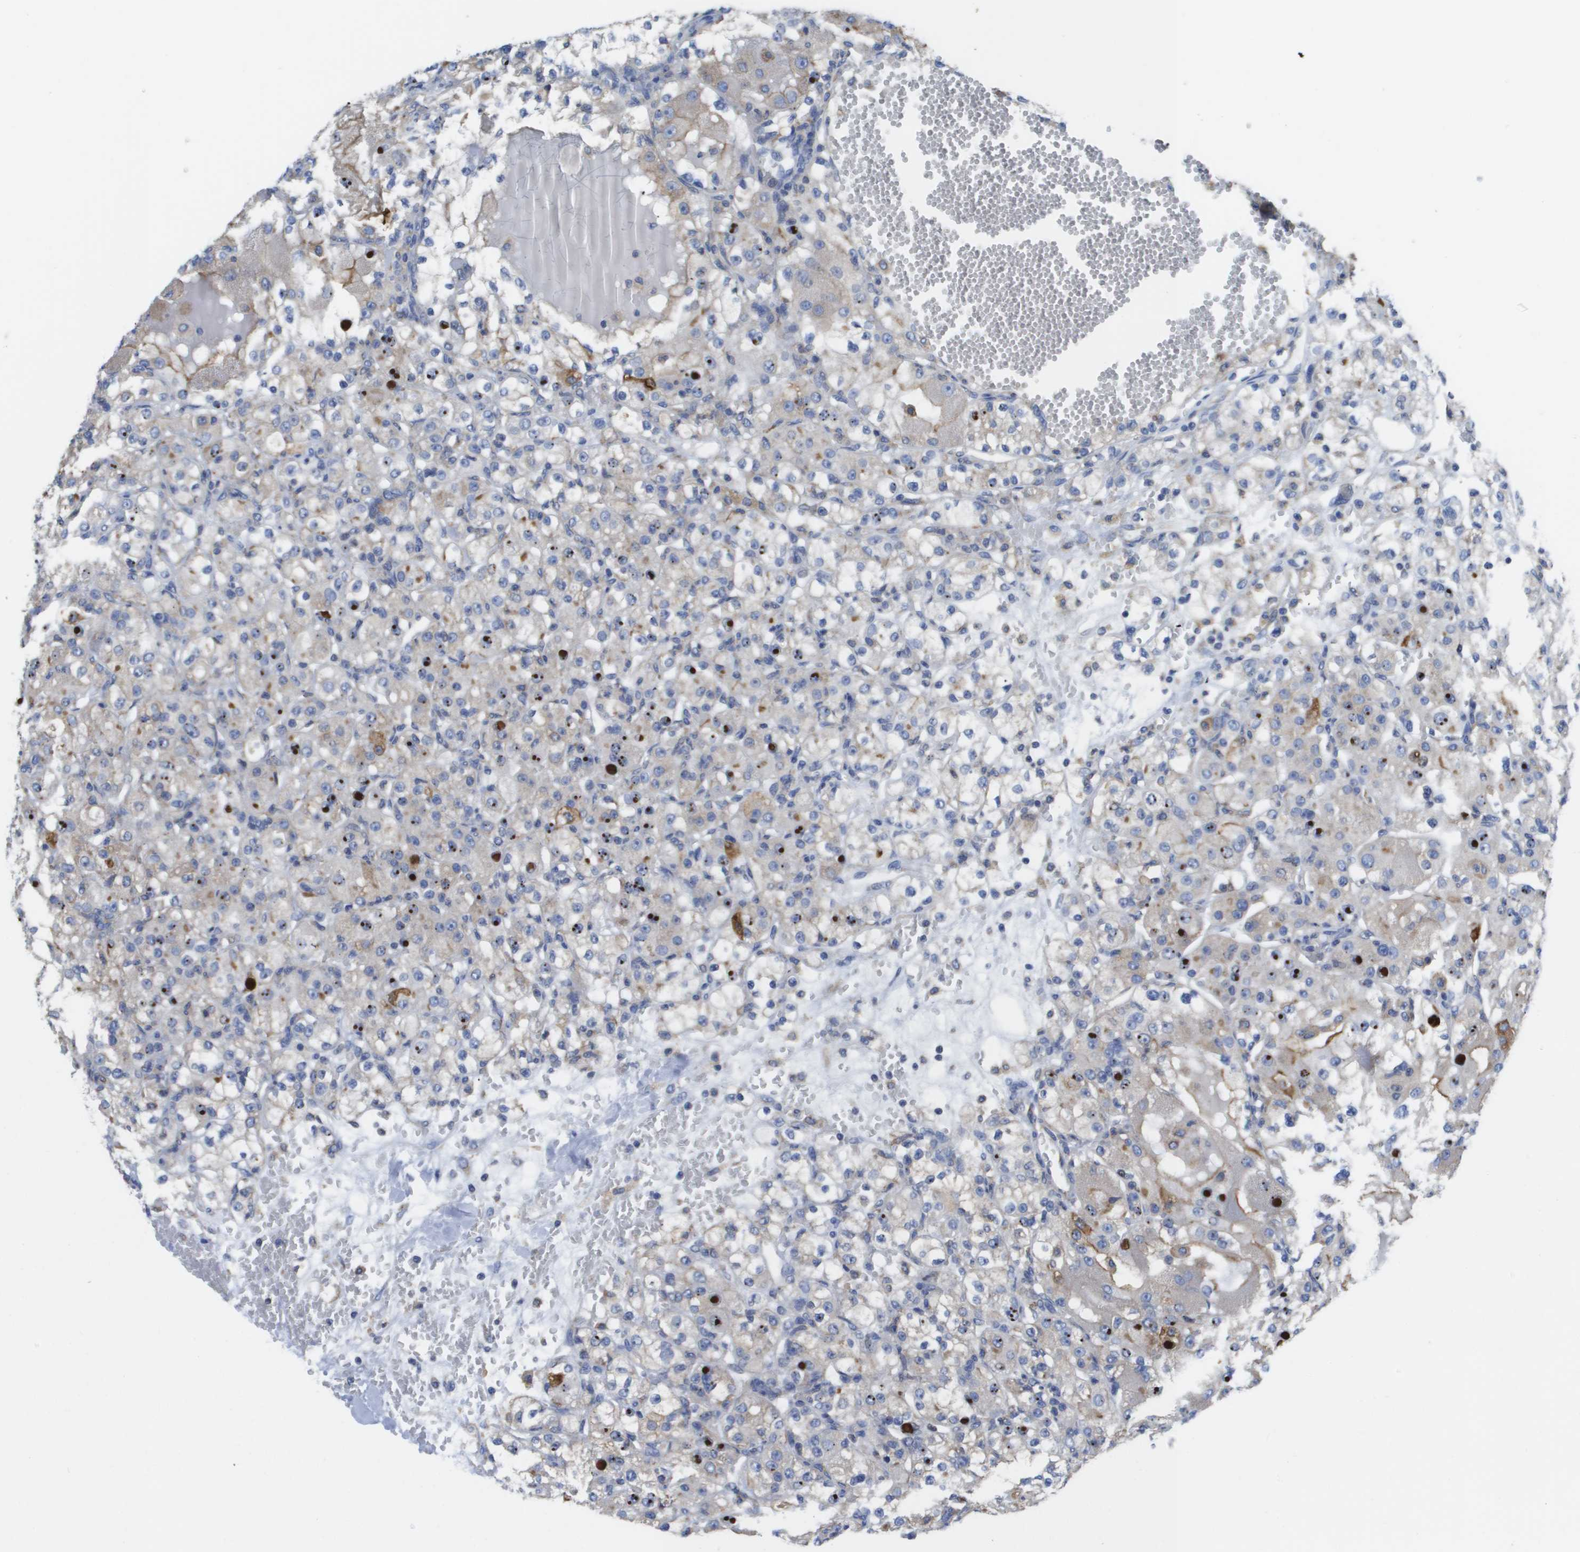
{"staining": {"intensity": "weak", "quantity": "<25%", "location": "cytoplasmic/membranous"}, "tissue": "renal cancer", "cell_type": "Tumor cells", "image_type": "cancer", "snomed": [{"axis": "morphology", "description": "Normal tissue, NOS"}, {"axis": "morphology", "description": "Adenocarcinoma, NOS"}, {"axis": "topography", "description": "Kidney"}], "caption": "The histopathology image displays no significant staining in tumor cells of renal cancer (adenocarcinoma).", "gene": "SDR42E1", "patient": {"sex": "male", "age": 61}}